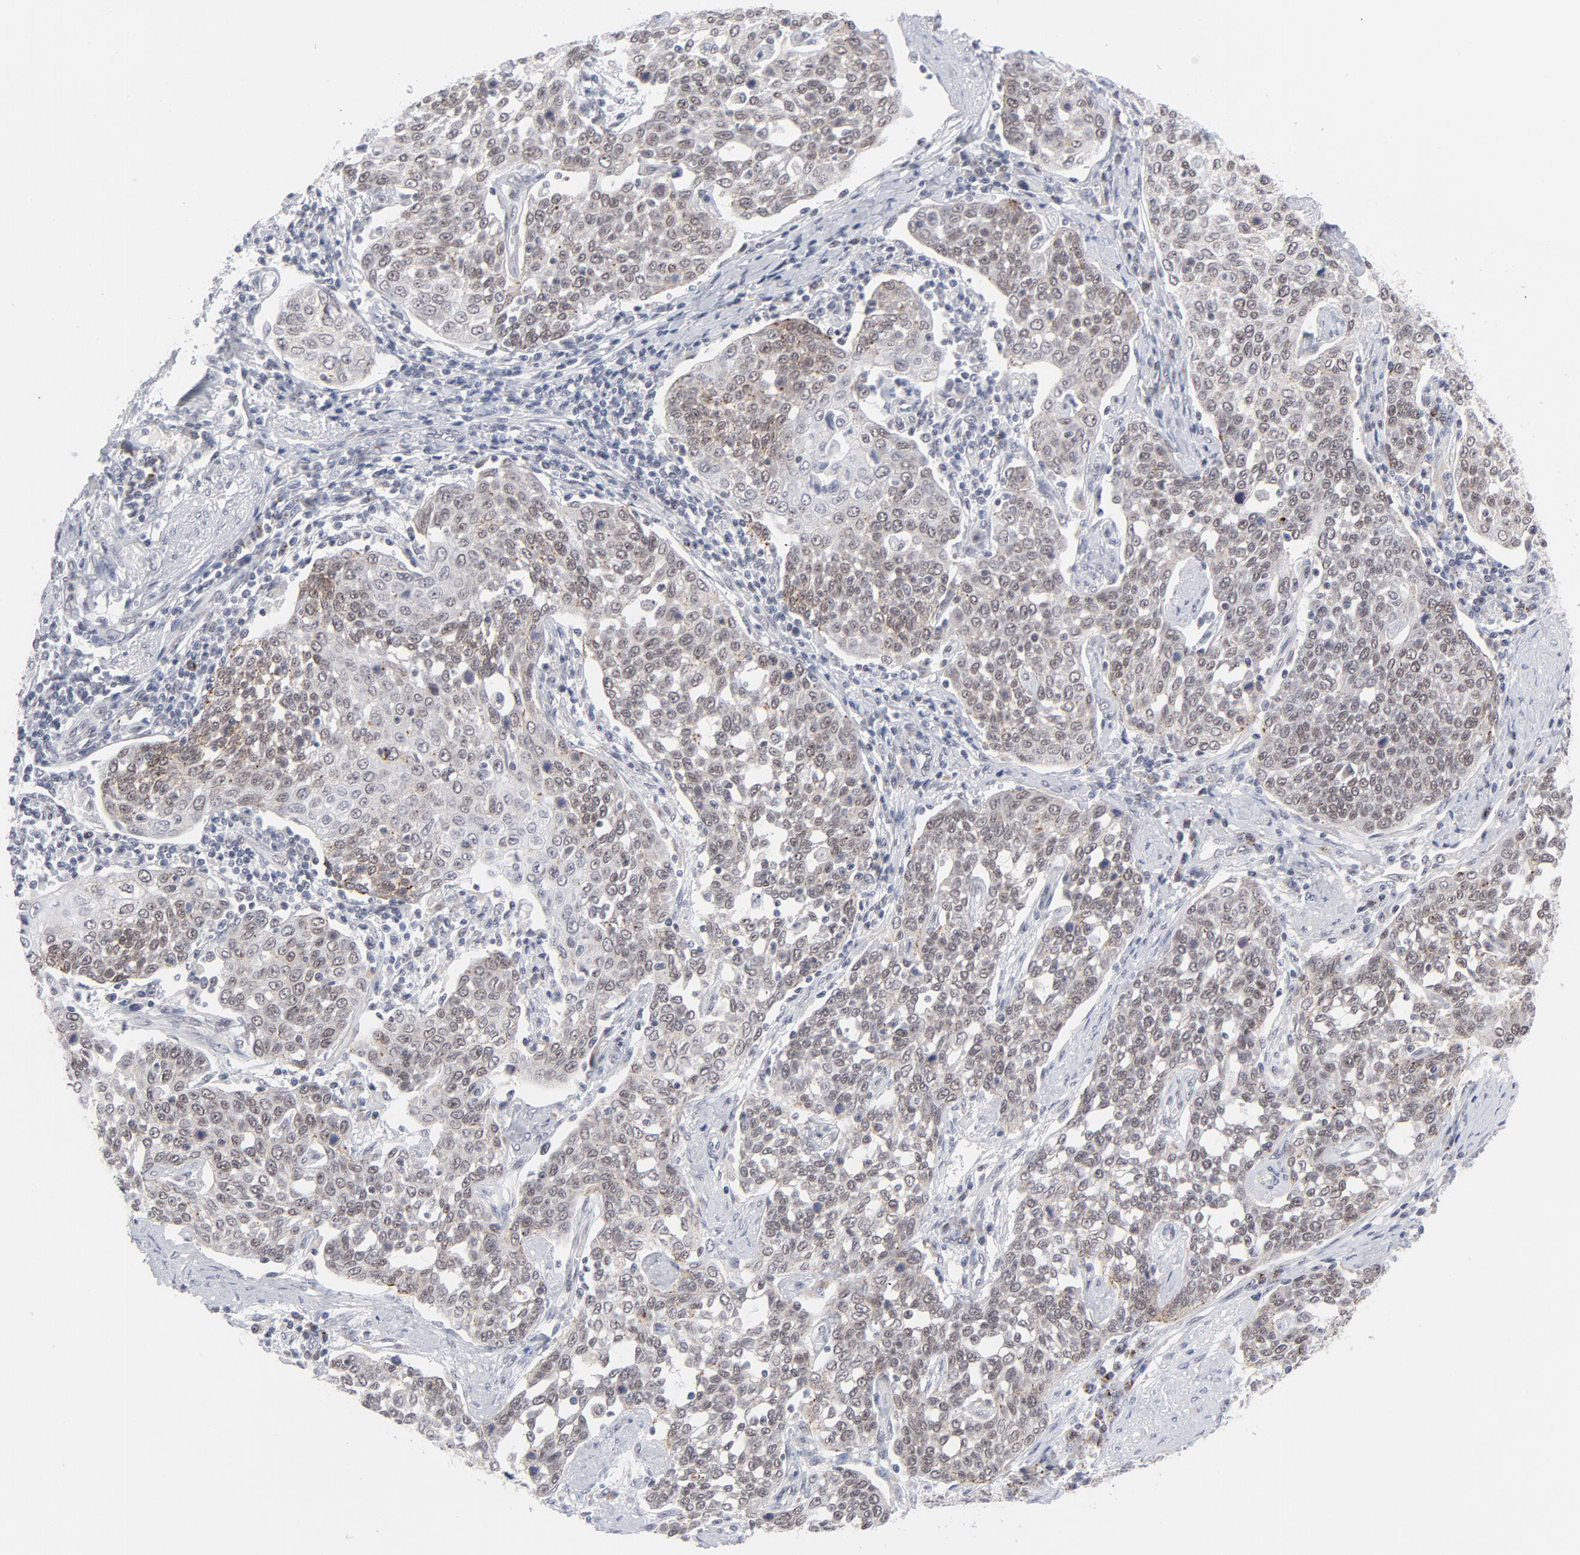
{"staining": {"intensity": "weak", "quantity": ">75%", "location": "cytoplasmic/membranous,nuclear"}, "tissue": "cervical cancer", "cell_type": "Tumor cells", "image_type": "cancer", "snomed": [{"axis": "morphology", "description": "Squamous cell carcinoma, NOS"}, {"axis": "topography", "description": "Cervix"}], "caption": "Brown immunohistochemical staining in human cervical cancer (squamous cell carcinoma) shows weak cytoplasmic/membranous and nuclear staining in about >75% of tumor cells. Nuclei are stained in blue.", "gene": "BAP1", "patient": {"sex": "female", "age": 34}}